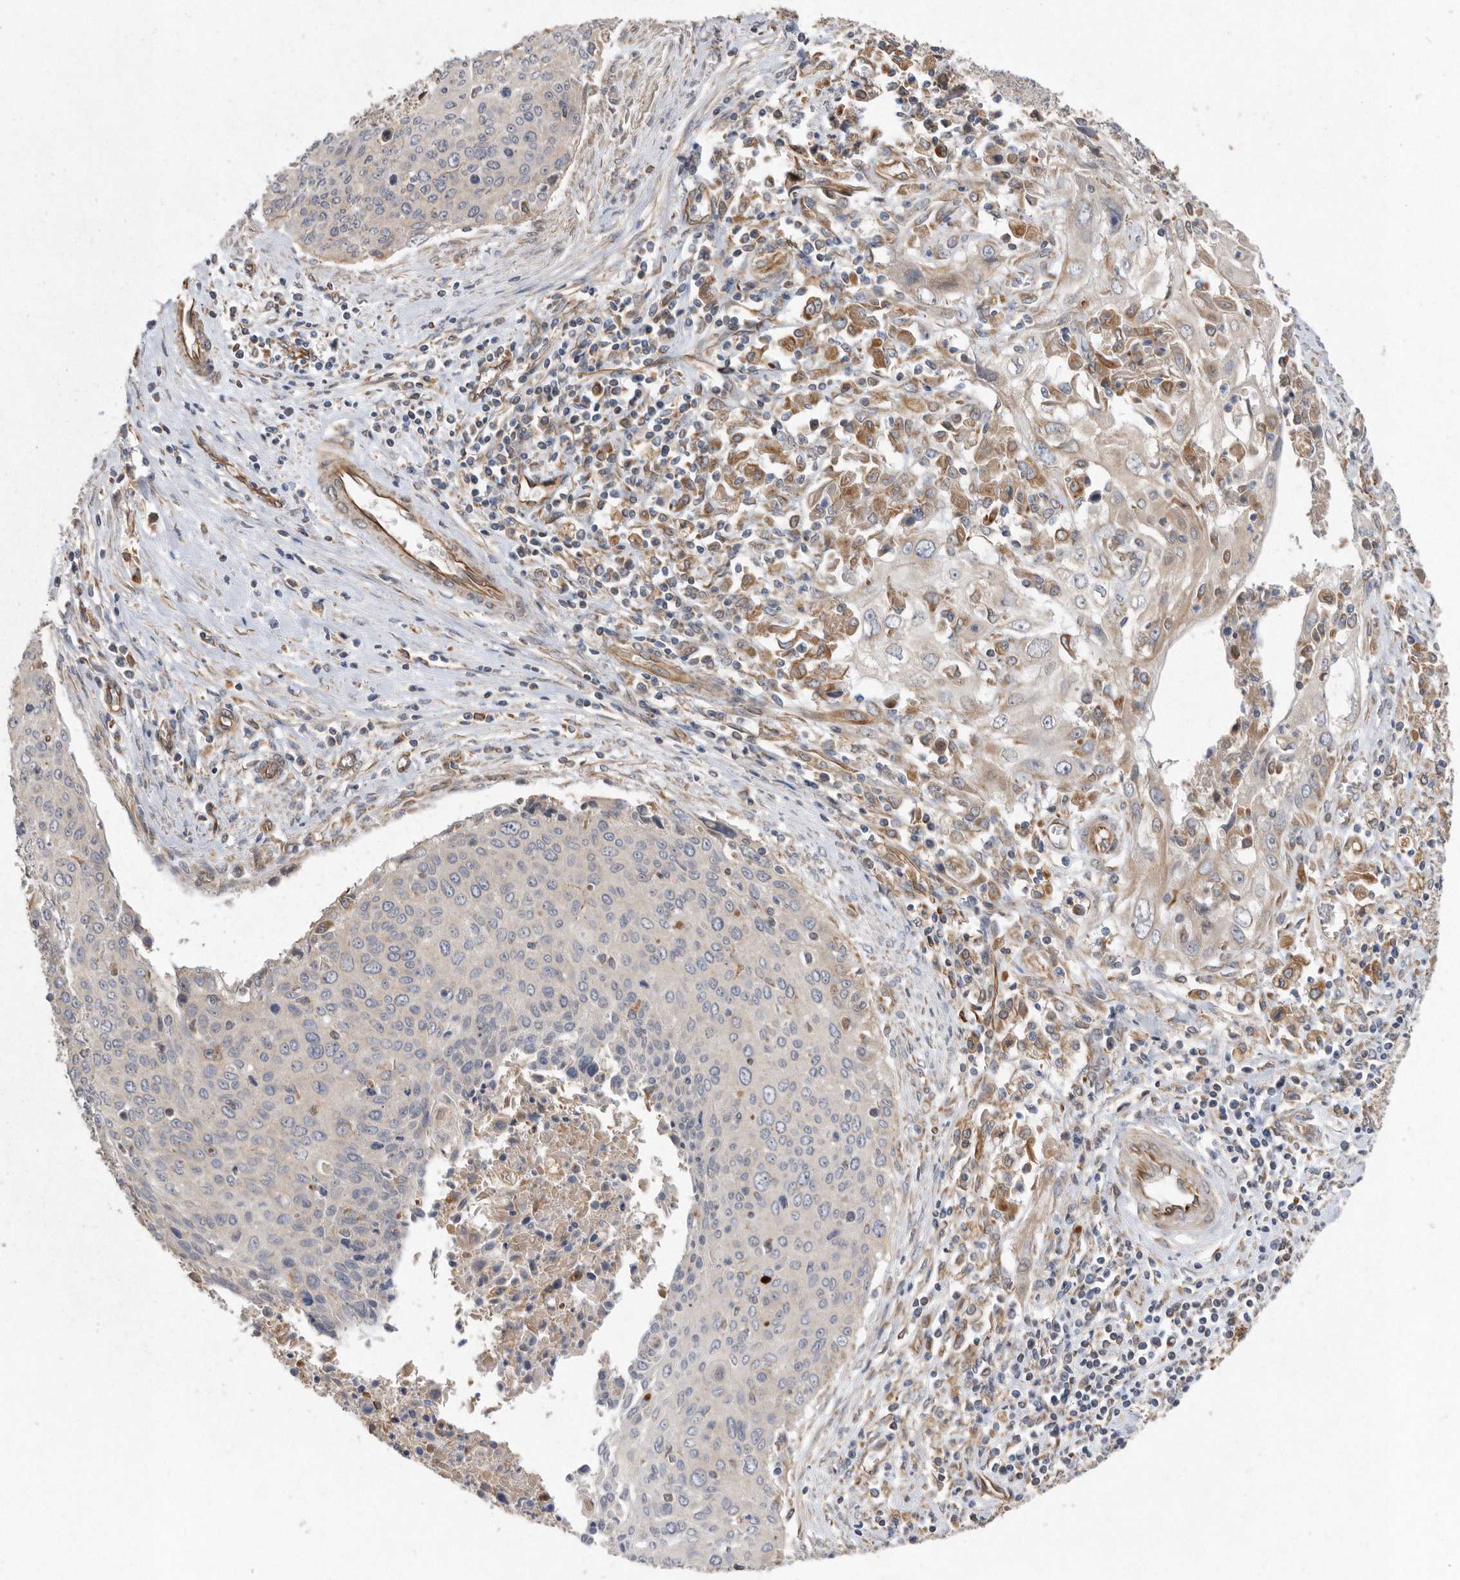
{"staining": {"intensity": "weak", "quantity": "<25%", "location": "cytoplasmic/membranous"}, "tissue": "cervical cancer", "cell_type": "Tumor cells", "image_type": "cancer", "snomed": [{"axis": "morphology", "description": "Squamous cell carcinoma, NOS"}, {"axis": "topography", "description": "Cervix"}], "caption": "Cervical cancer (squamous cell carcinoma) stained for a protein using immunohistochemistry exhibits no positivity tumor cells.", "gene": "PON2", "patient": {"sex": "female", "age": 55}}